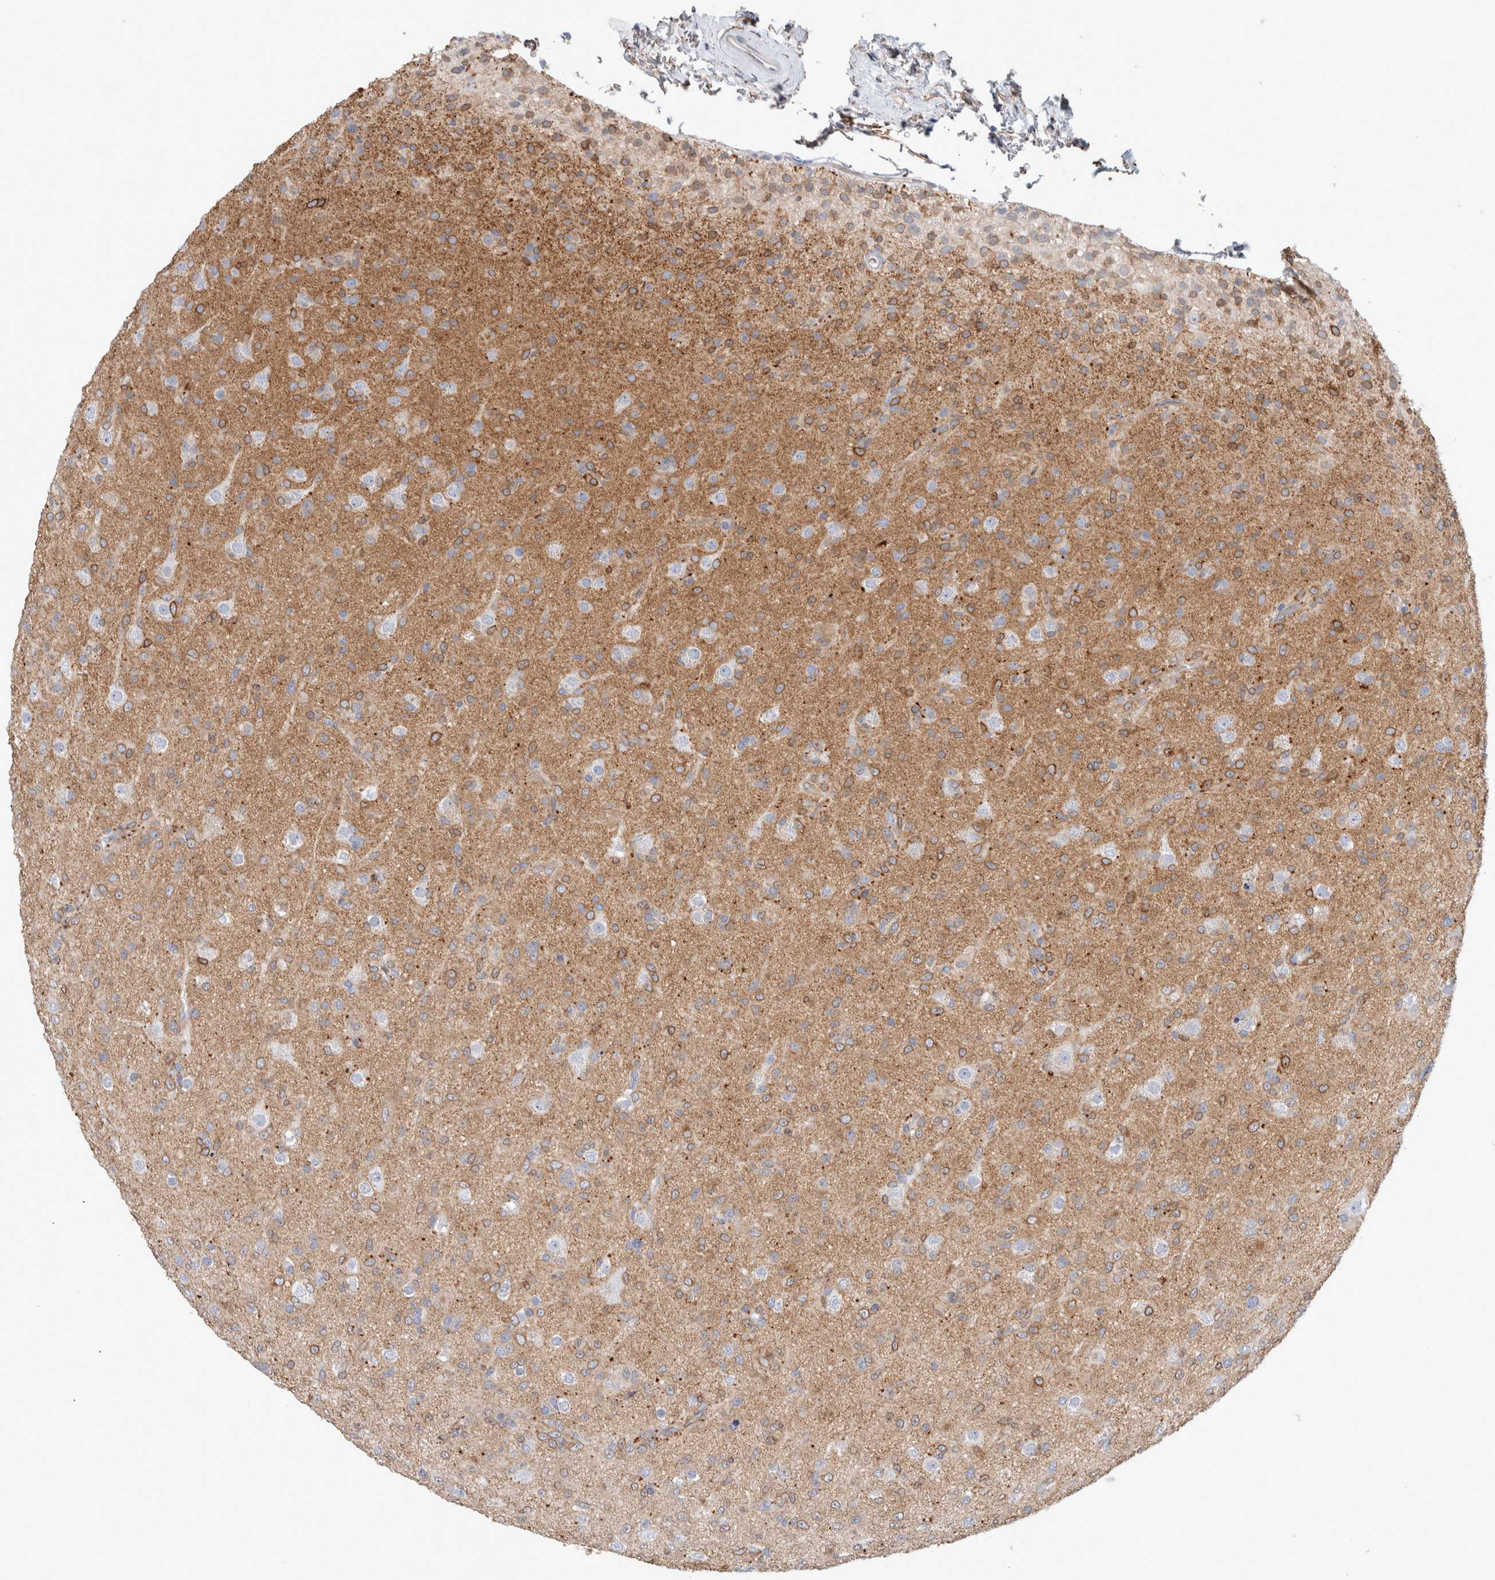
{"staining": {"intensity": "negative", "quantity": "none", "location": "none"}, "tissue": "glioma", "cell_type": "Tumor cells", "image_type": "cancer", "snomed": [{"axis": "morphology", "description": "Glioma, malignant, Low grade"}, {"axis": "topography", "description": "Brain"}], "caption": "IHC histopathology image of human glioma stained for a protein (brown), which exhibits no expression in tumor cells.", "gene": "CD55", "patient": {"sex": "male", "age": 65}}